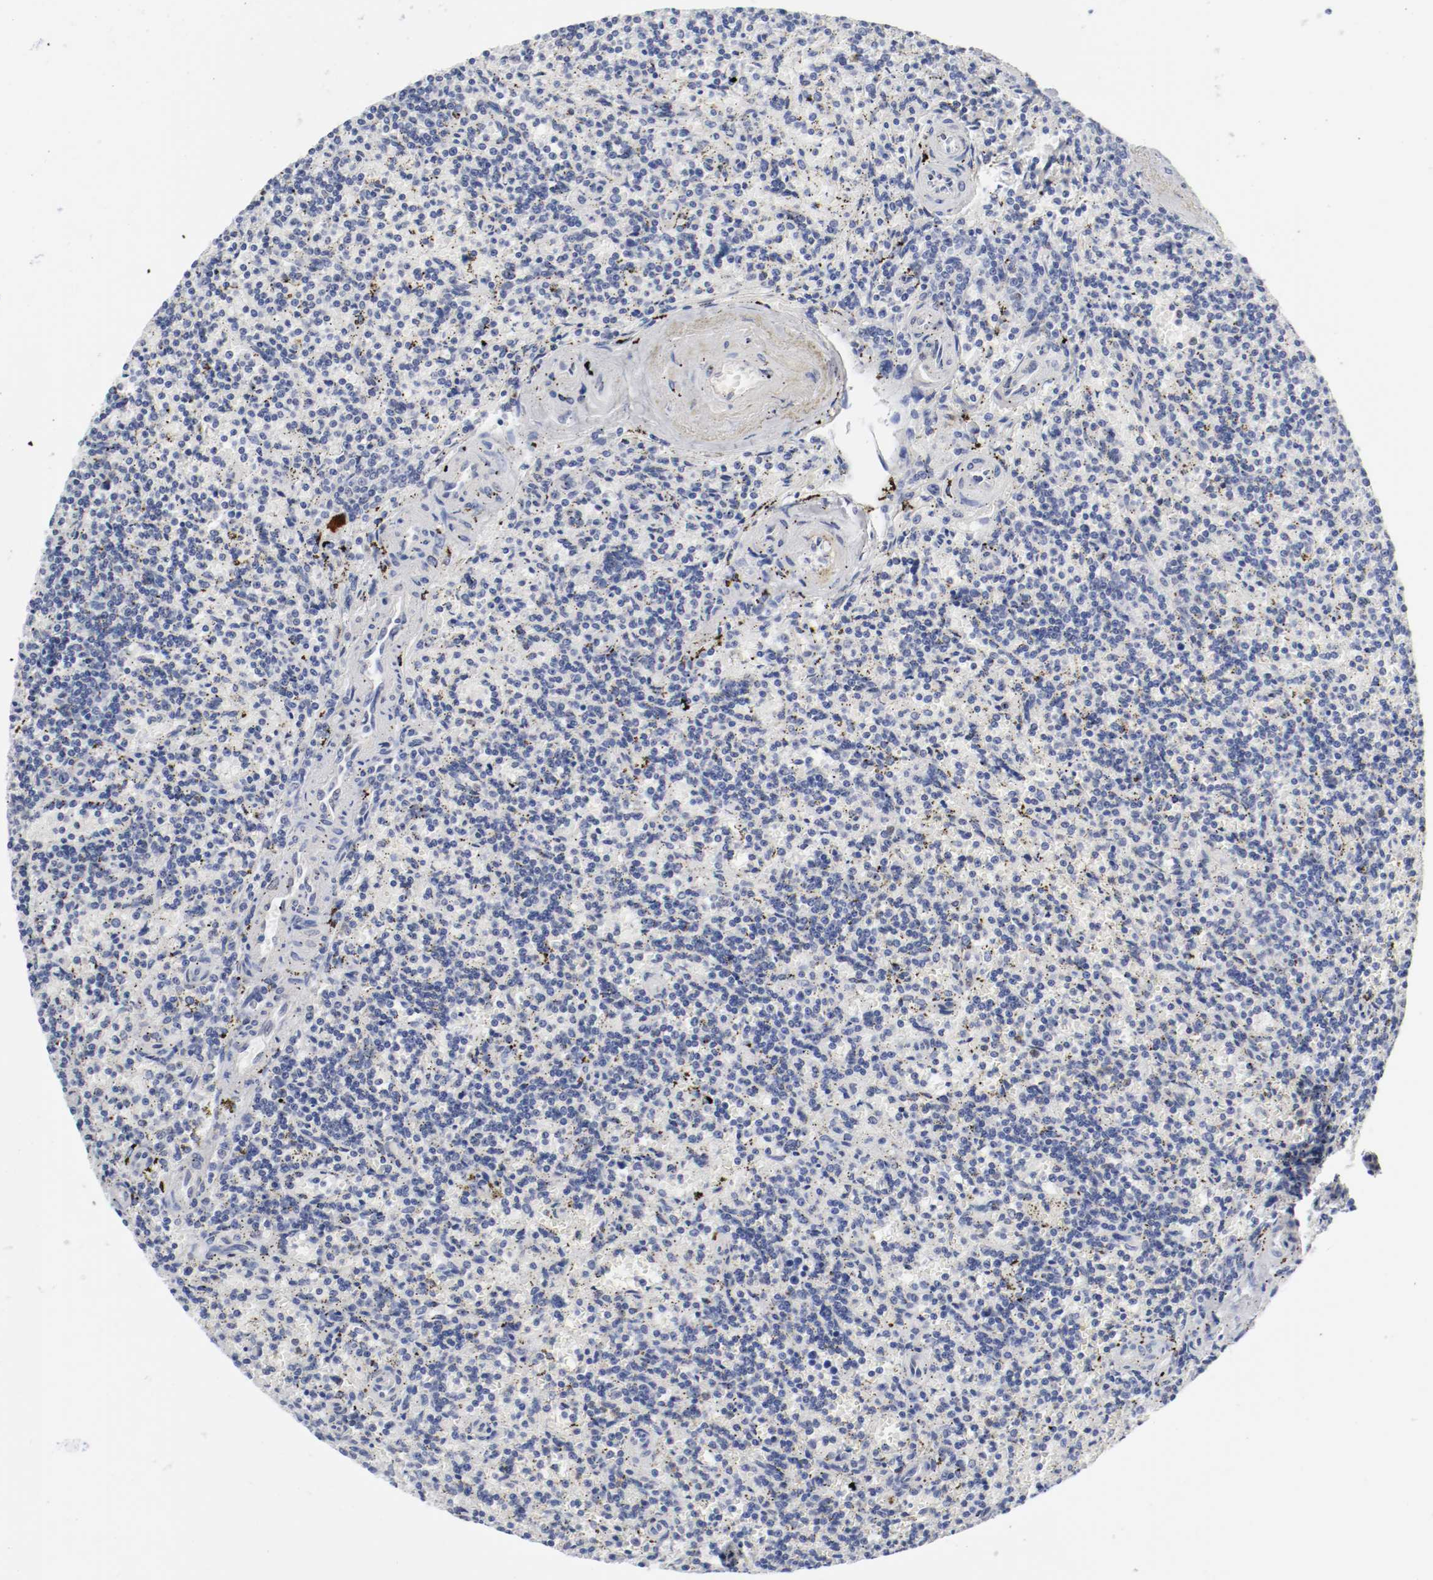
{"staining": {"intensity": "negative", "quantity": "none", "location": "none"}, "tissue": "lymphoma", "cell_type": "Tumor cells", "image_type": "cancer", "snomed": [{"axis": "morphology", "description": "Malignant lymphoma, non-Hodgkin's type, Low grade"}, {"axis": "topography", "description": "Spleen"}], "caption": "A photomicrograph of human malignant lymphoma, non-Hodgkin's type (low-grade) is negative for staining in tumor cells.", "gene": "FOSL2", "patient": {"sex": "male", "age": 73}}